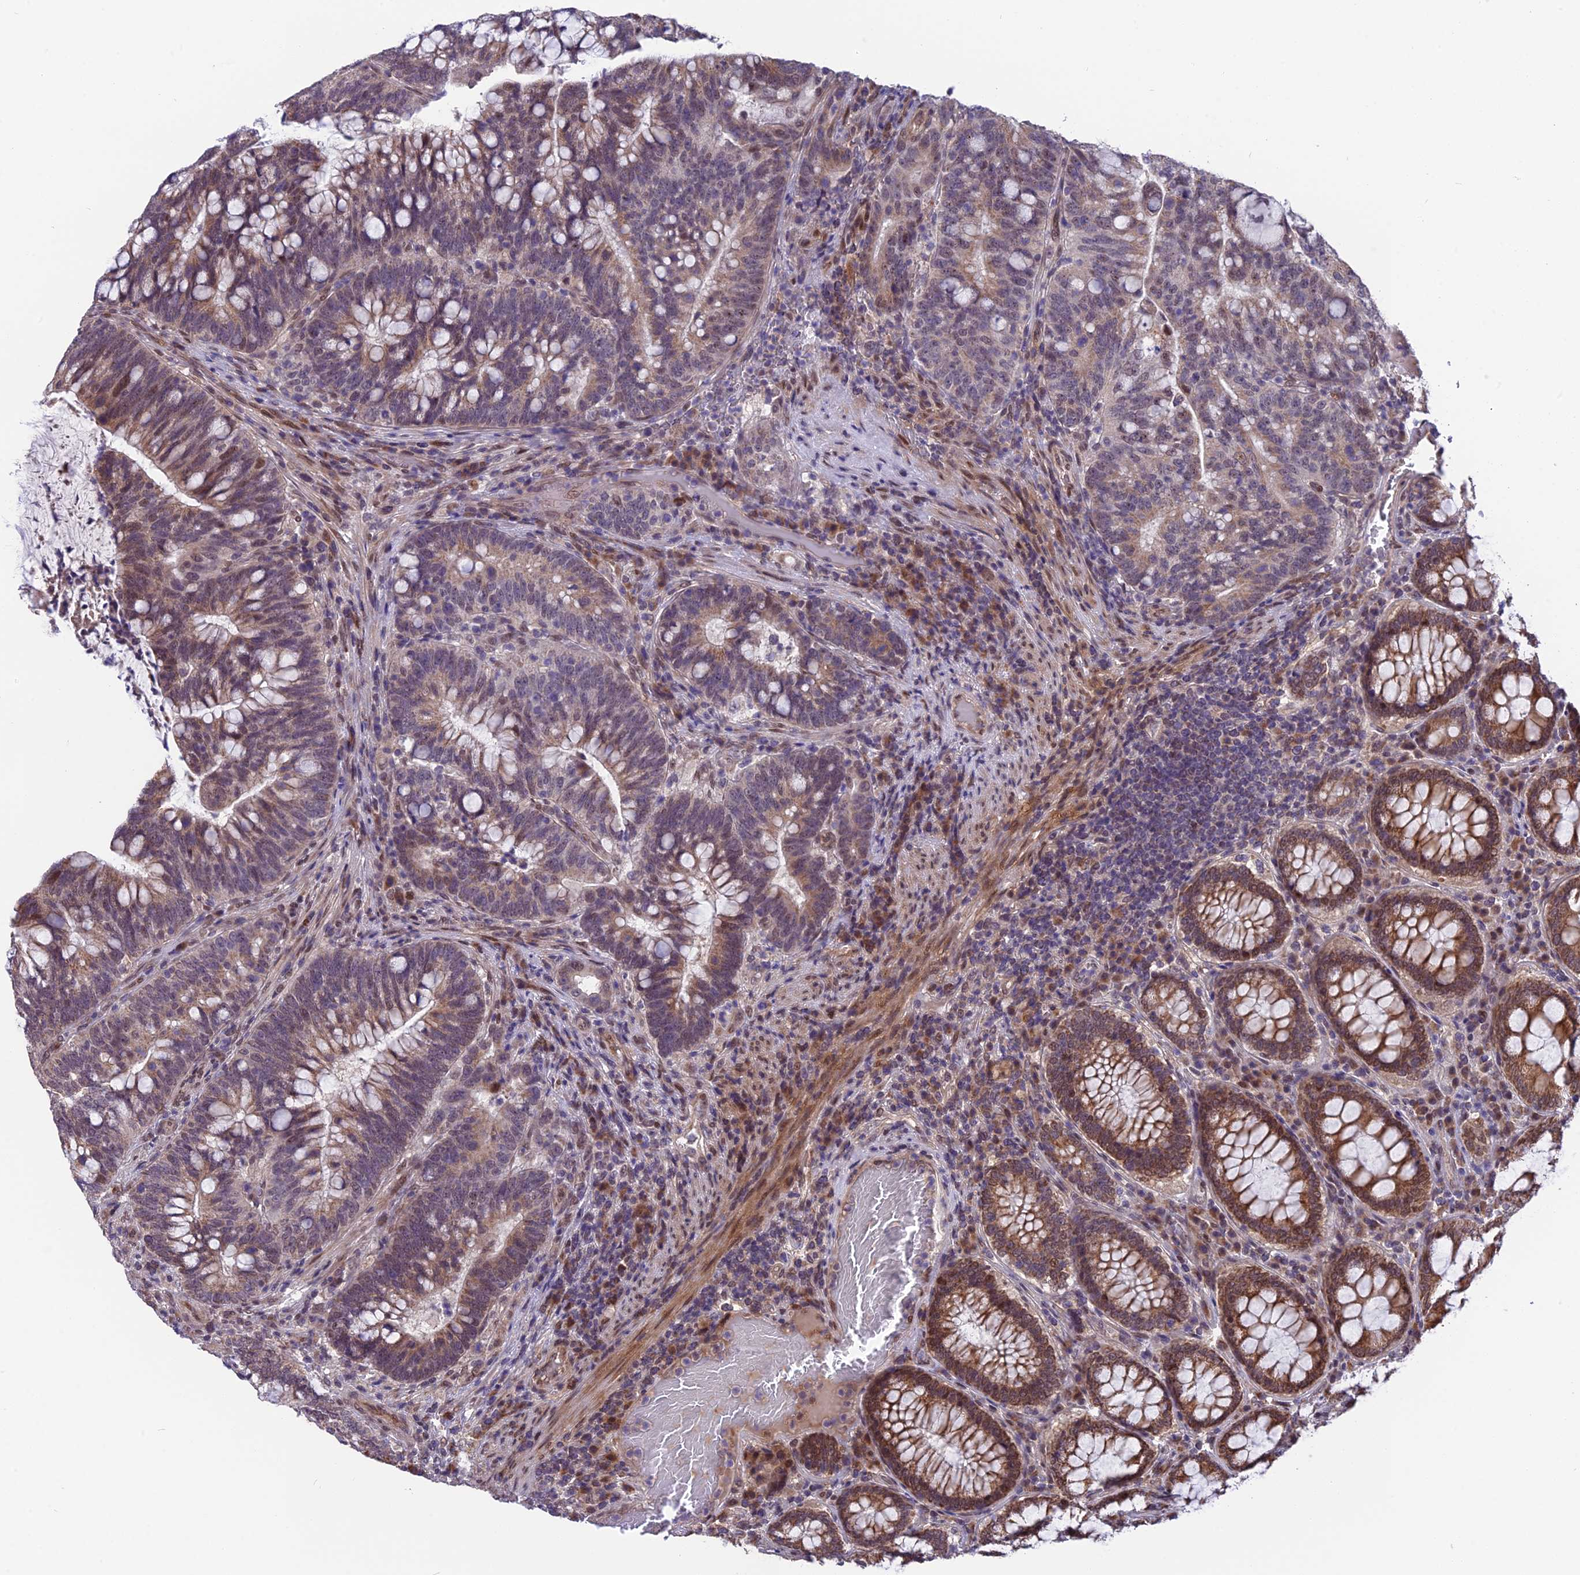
{"staining": {"intensity": "weak", "quantity": "25%-75%", "location": "cytoplasmic/membranous,nuclear"}, "tissue": "colorectal cancer", "cell_type": "Tumor cells", "image_type": "cancer", "snomed": [{"axis": "morphology", "description": "Adenocarcinoma, NOS"}, {"axis": "topography", "description": "Colon"}], "caption": "An IHC micrograph of neoplastic tissue is shown. Protein staining in brown labels weak cytoplasmic/membranous and nuclear positivity in colorectal cancer within tumor cells. Using DAB (3,3'-diaminobenzidine) (brown) and hematoxylin (blue) stains, captured at high magnification using brightfield microscopy.", "gene": "CYP2R1", "patient": {"sex": "female", "age": 66}}